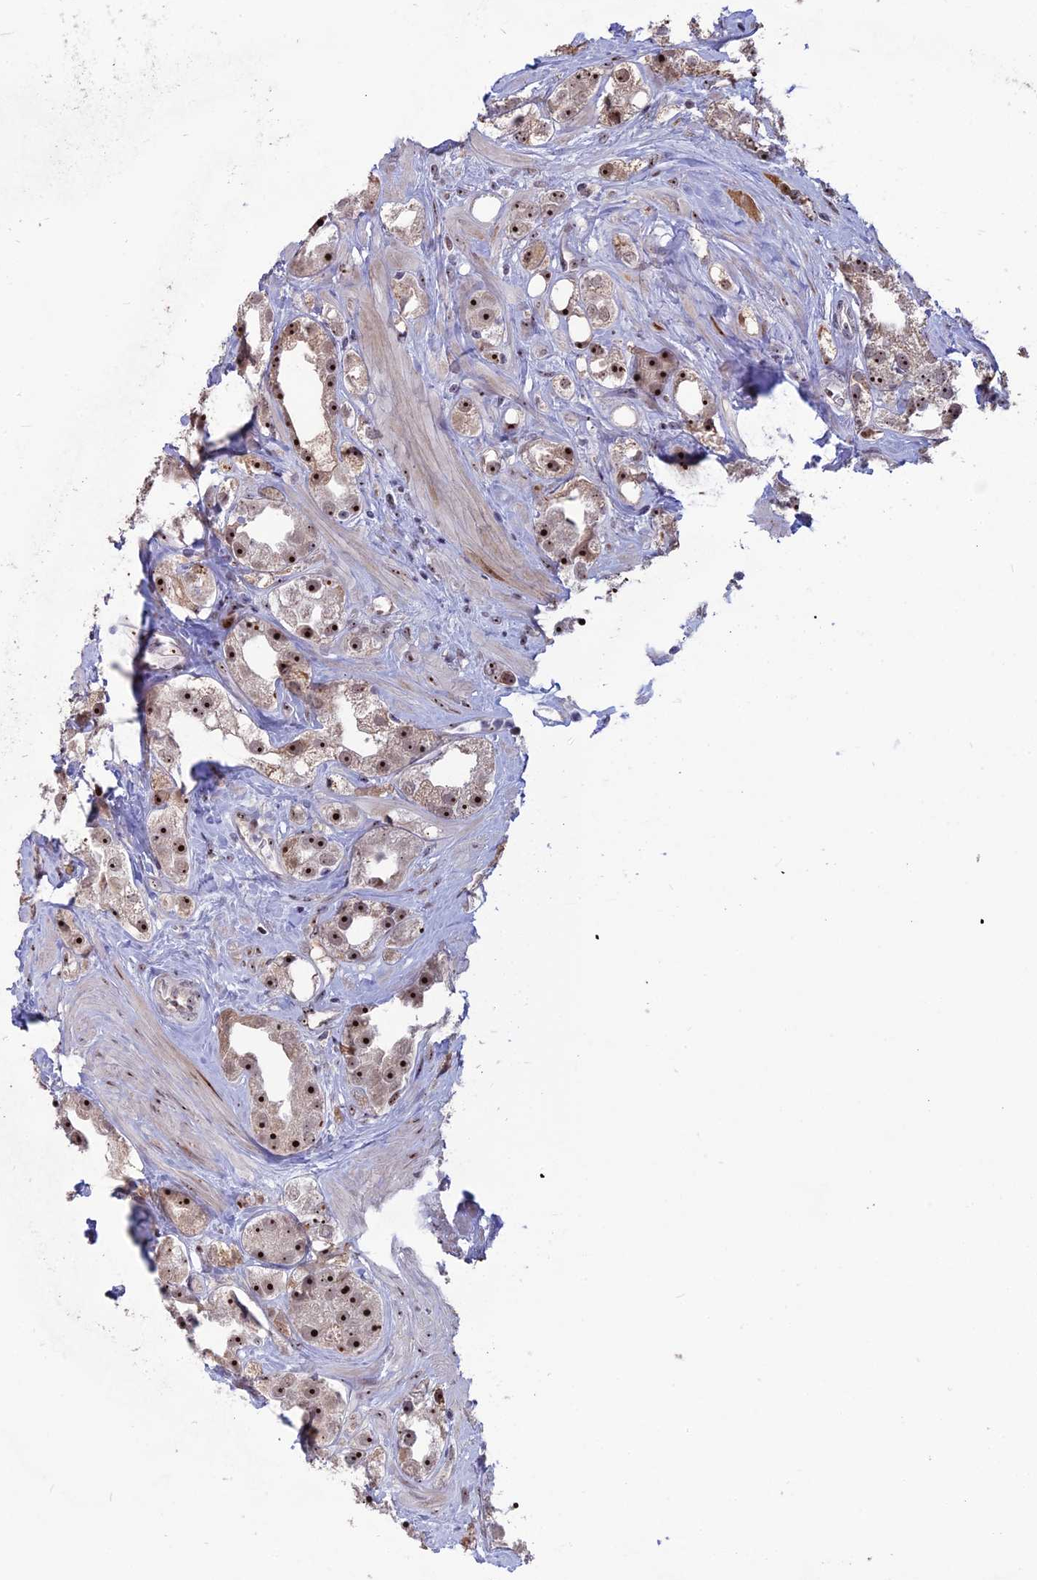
{"staining": {"intensity": "strong", "quantity": ">75%", "location": "nuclear"}, "tissue": "prostate cancer", "cell_type": "Tumor cells", "image_type": "cancer", "snomed": [{"axis": "morphology", "description": "Adenocarcinoma, NOS"}, {"axis": "topography", "description": "Prostate"}], "caption": "About >75% of tumor cells in human prostate adenocarcinoma reveal strong nuclear protein expression as visualized by brown immunohistochemical staining.", "gene": "FAM131A", "patient": {"sex": "male", "age": 79}}